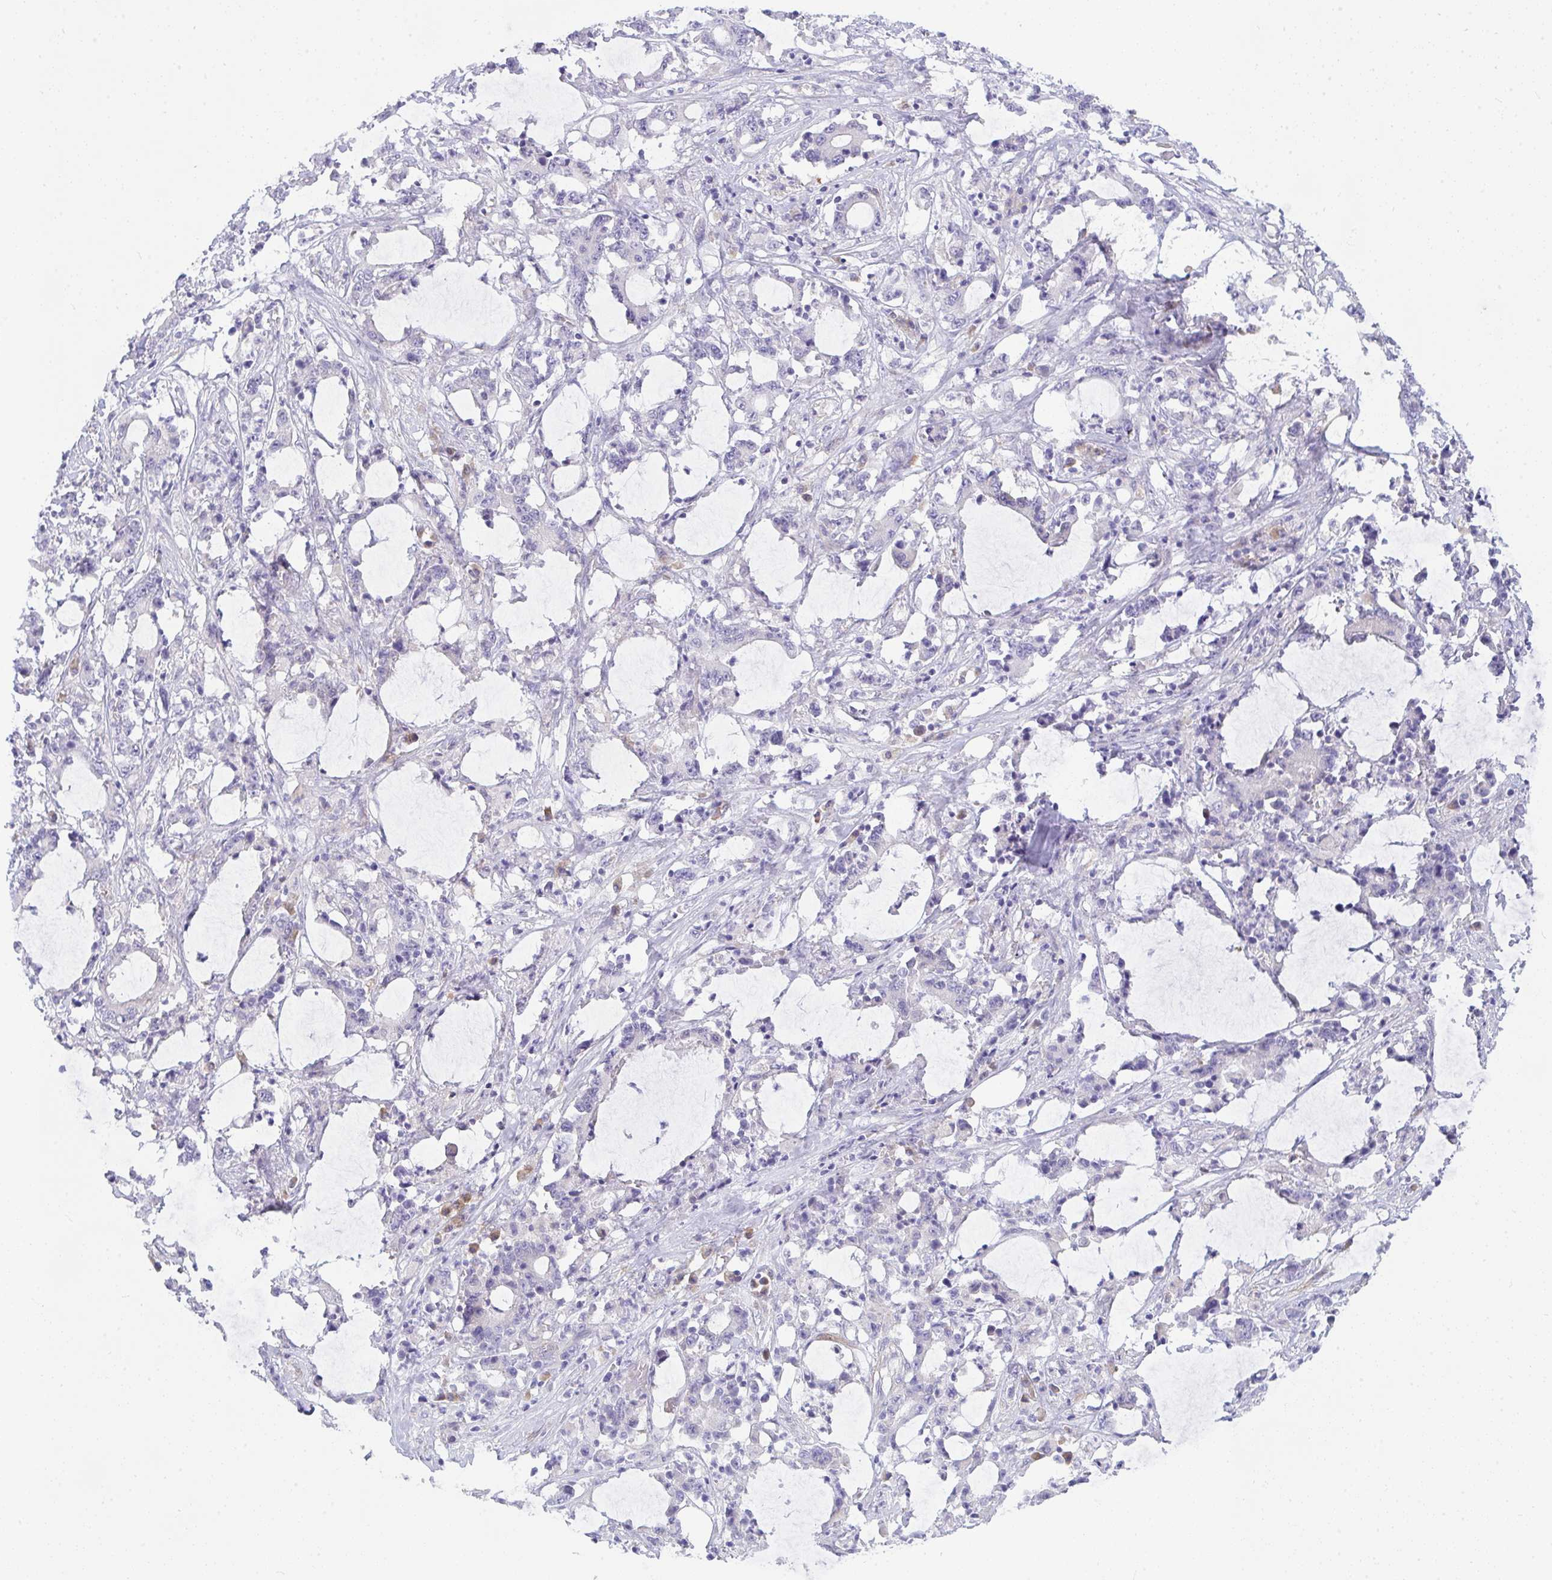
{"staining": {"intensity": "negative", "quantity": "none", "location": "none"}, "tissue": "stomach cancer", "cell_type": "Tumor cells", "image_type": "cancer", "snomed": [{"axis": "morphology", "description": "Adenocarcinoma, NOS"}, {"axis": "topography", "description": "Stomach, upper"}], "caption": "A histopathology image of stomach cancer (adenocarcinoma) stained for a protein demonstrates no brown staining in tumor cells. (Brightfield microscopy of DAB (3,3'-diaminobenzidine) IHC at high magnification).", "gene": "GAB1", "patient": {"sex": "male", "age": 68}}